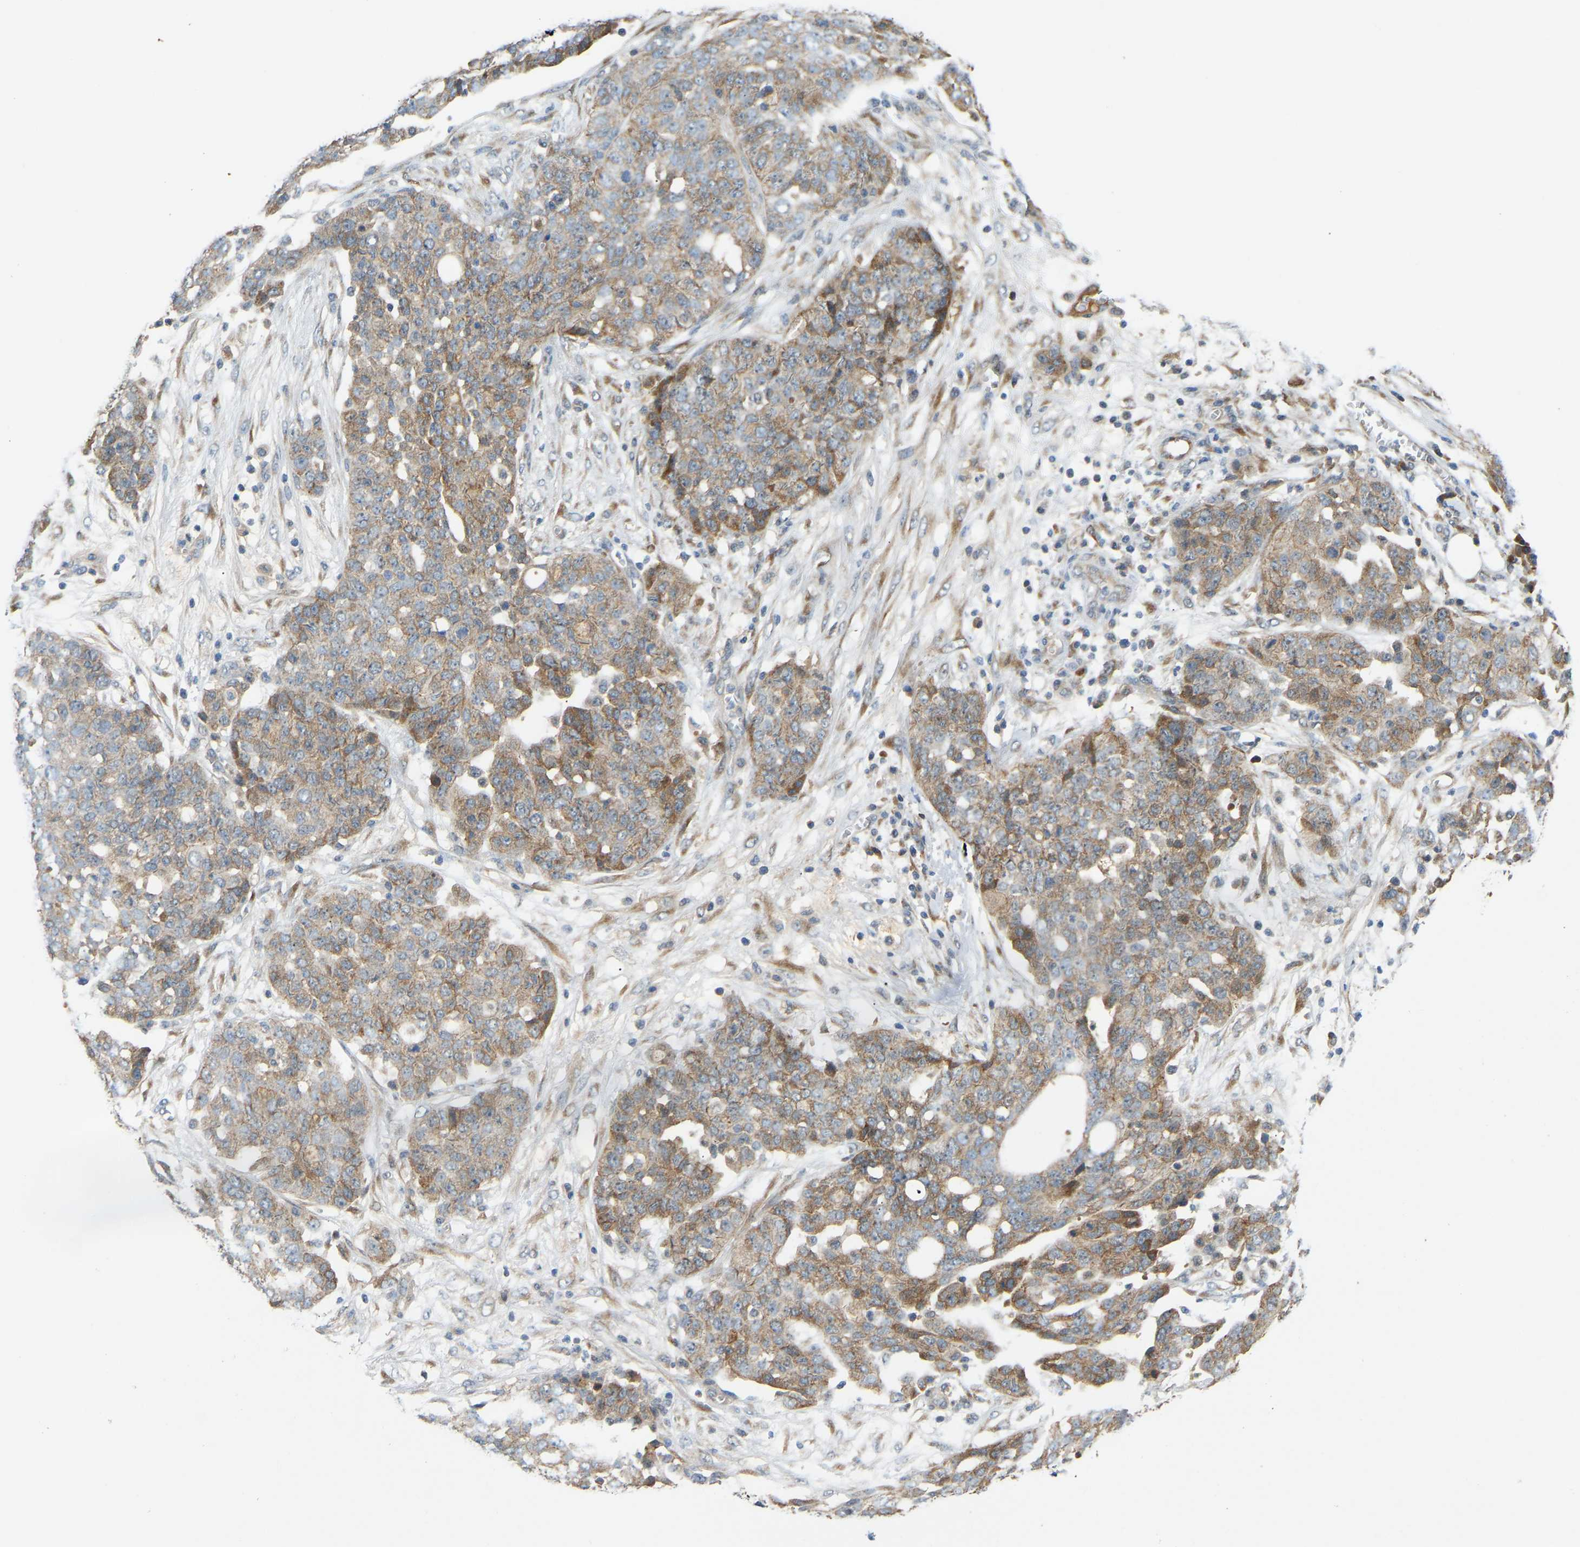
{"staining": {"intensity": "weak", "quantity": ">75%", "location": "cytoplasmic/membranous"}, "tissue": "ovarian cancer", "cell_type": "Tumor cells", "image_type": "cancer", "snomed": [{"axis": "morphology", "description": "Cystadenocarcinoma, serous, NOS"}, {"axis": "topography", "description": "Soft tissue"}, {"axis": "topography", "description": "Ovary"}], "caption": "A photomicrograph of ovarian cancer (serous cystadenocarcinoma) stained for a protein demonstrates weak cytoplasmic/membranous brown staining in tumor cells.", "gene": "PTCD1", "patient": {"sex": "female", "age": 57}}